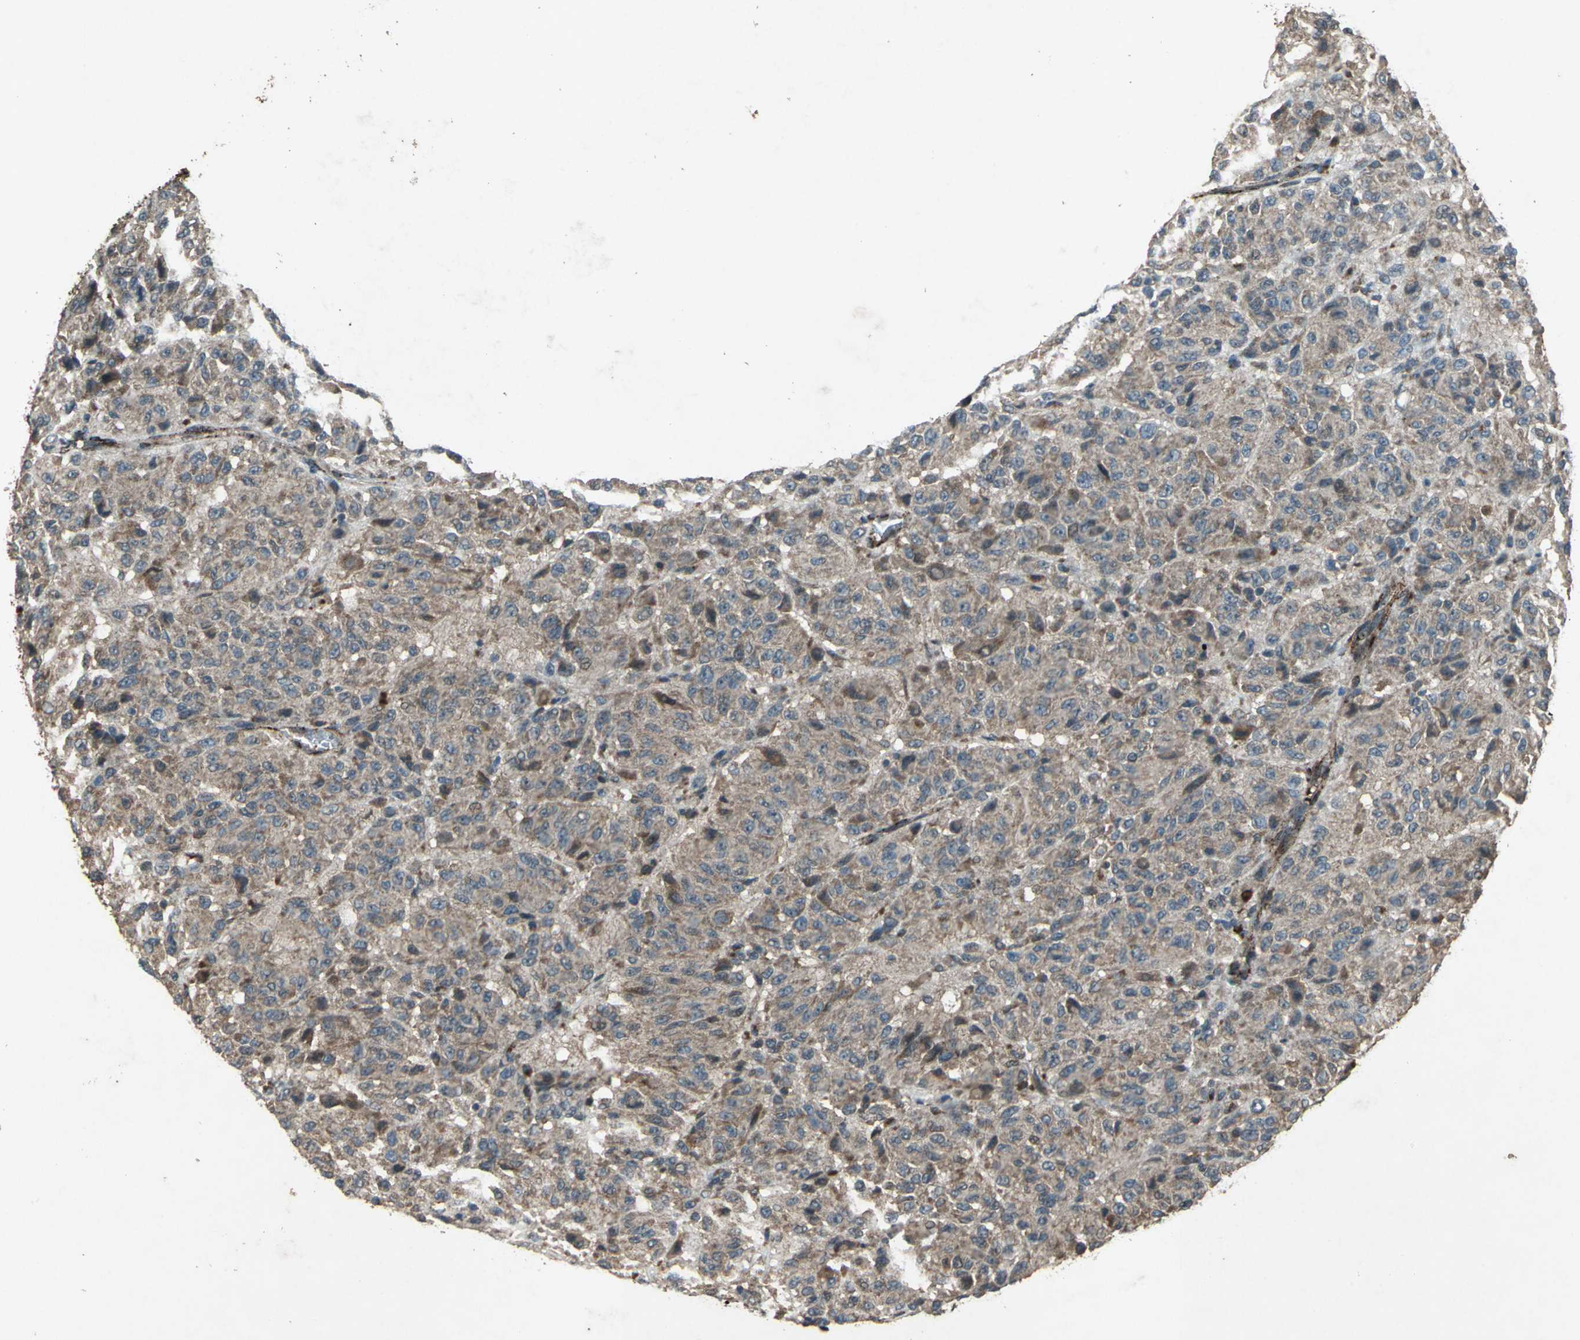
{"staining": {"intensity": "moderate", "quantity": ">75%", "location": "cytoplasmic/membranous"}, "tissue": "melanoma", "cell_type": "Tumor cells", "image_type": "cancer", "snomed": [{"axis": "morphology", "description": "Malignant melanoma, Metastatic site"}, {"axis": "topography", "description": "Lung"}], "caption": "A medium amount of moderate cytoplasmic/membranous positivity is present in about >75% of tumor cells in melanoma tissue.", "gene": "SEPTIN4", "patient": {"sex": "male", "age": 64}}